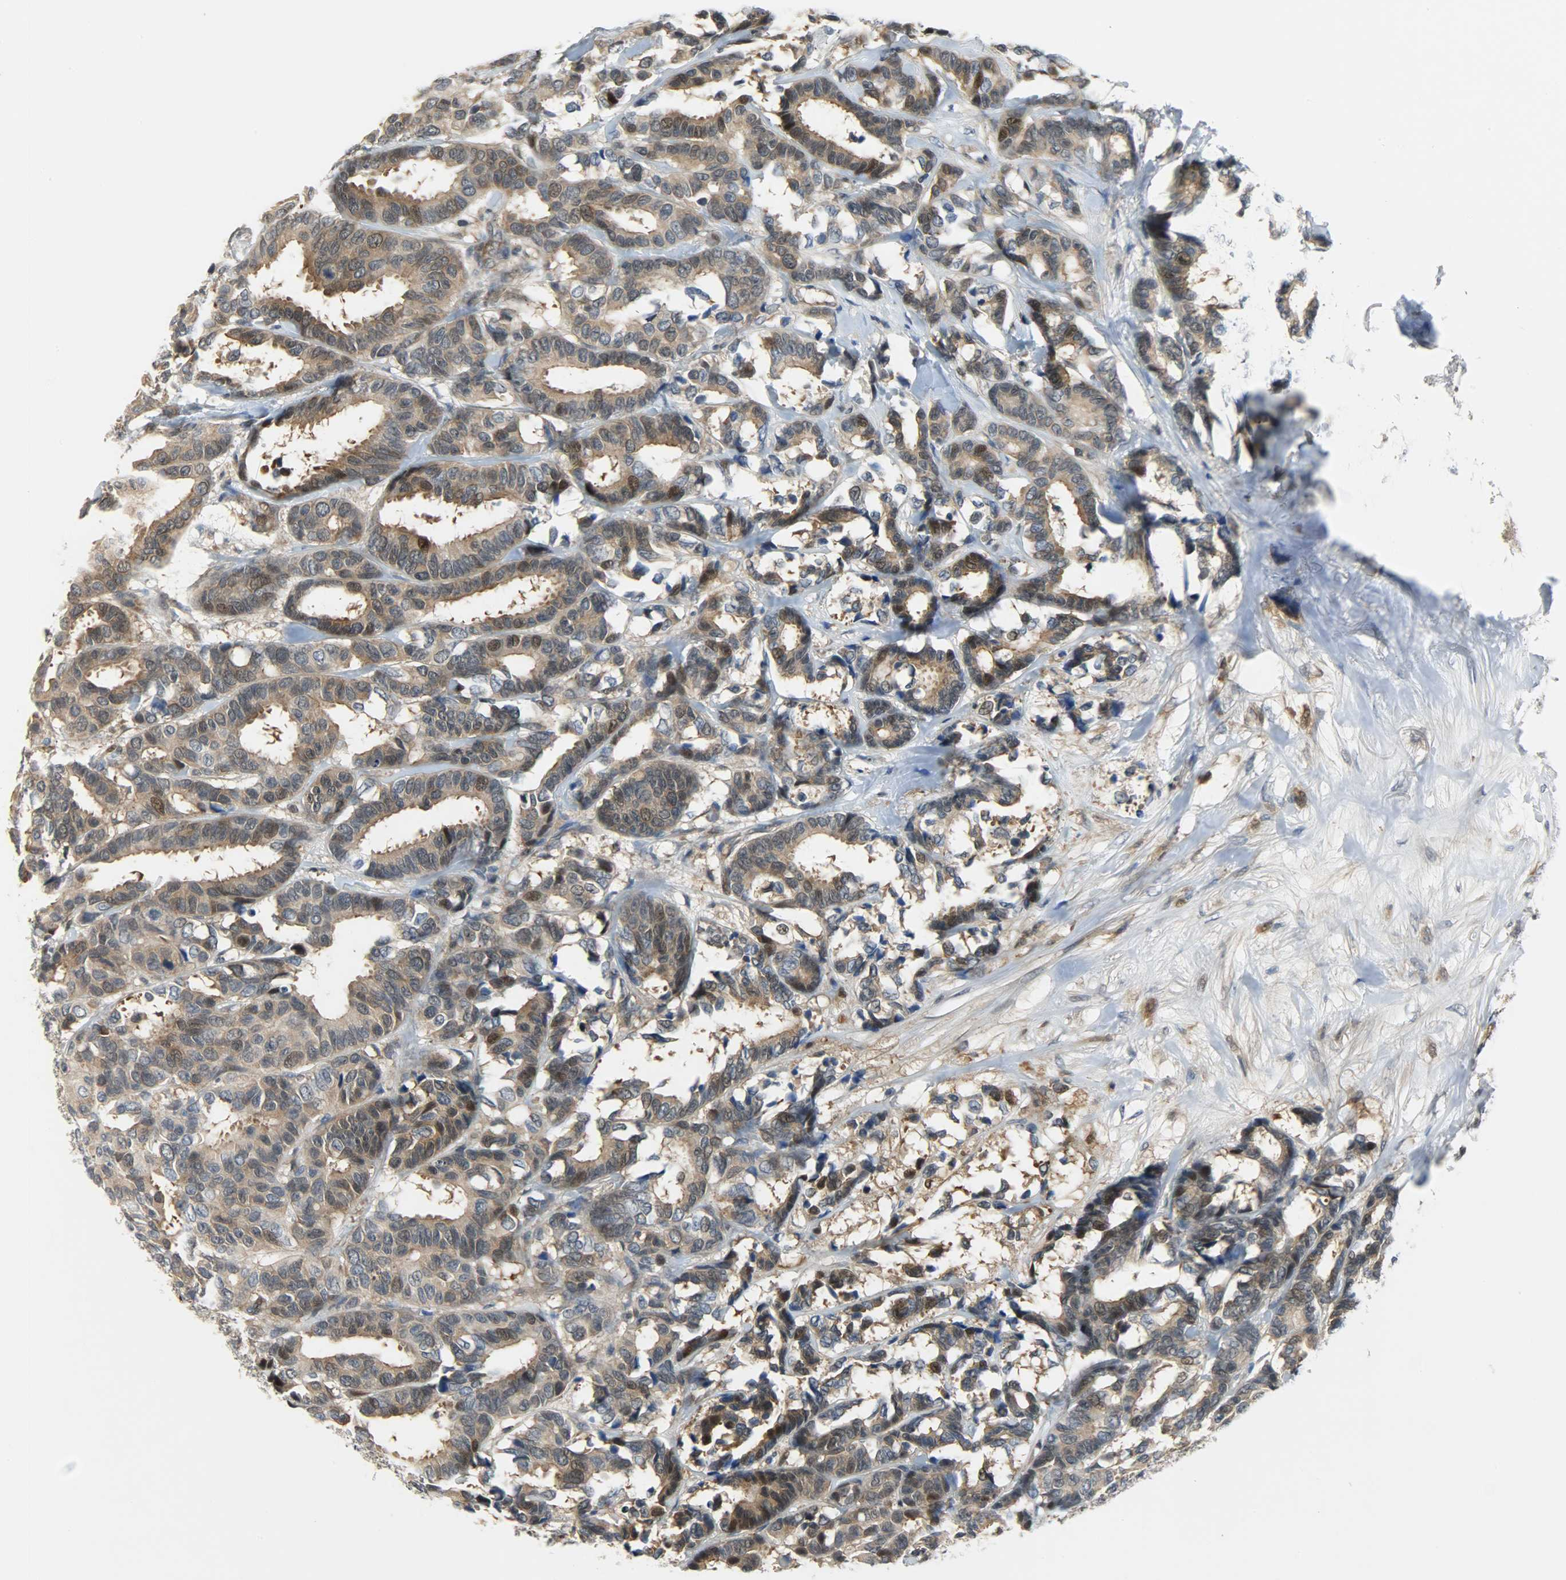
{"staining": {"intensity": "moderate", "quantity": ">75%", "location": "cytoplasmic/membranous,nuclear"}, "tissue": "breast cancer", "cell_type": "Tumor cells", "image_type": "cancer", "snomed": [{"axis": "morphology", "description": "Duct carcinoma"}, {"axis": "topography", "description": "Breast"}], "caption": "This photomicrograph demonstrates immunohistochemistry (IHC) staining of breast cancer (infiltrating ductal carcinoma), with medium moderate cytoplasmic/membranous and nuclear positivity in approximately >75% of tumor cells.", "gene": "EIF4EBP1", "patient": {"sex": "female", "age": 87}}